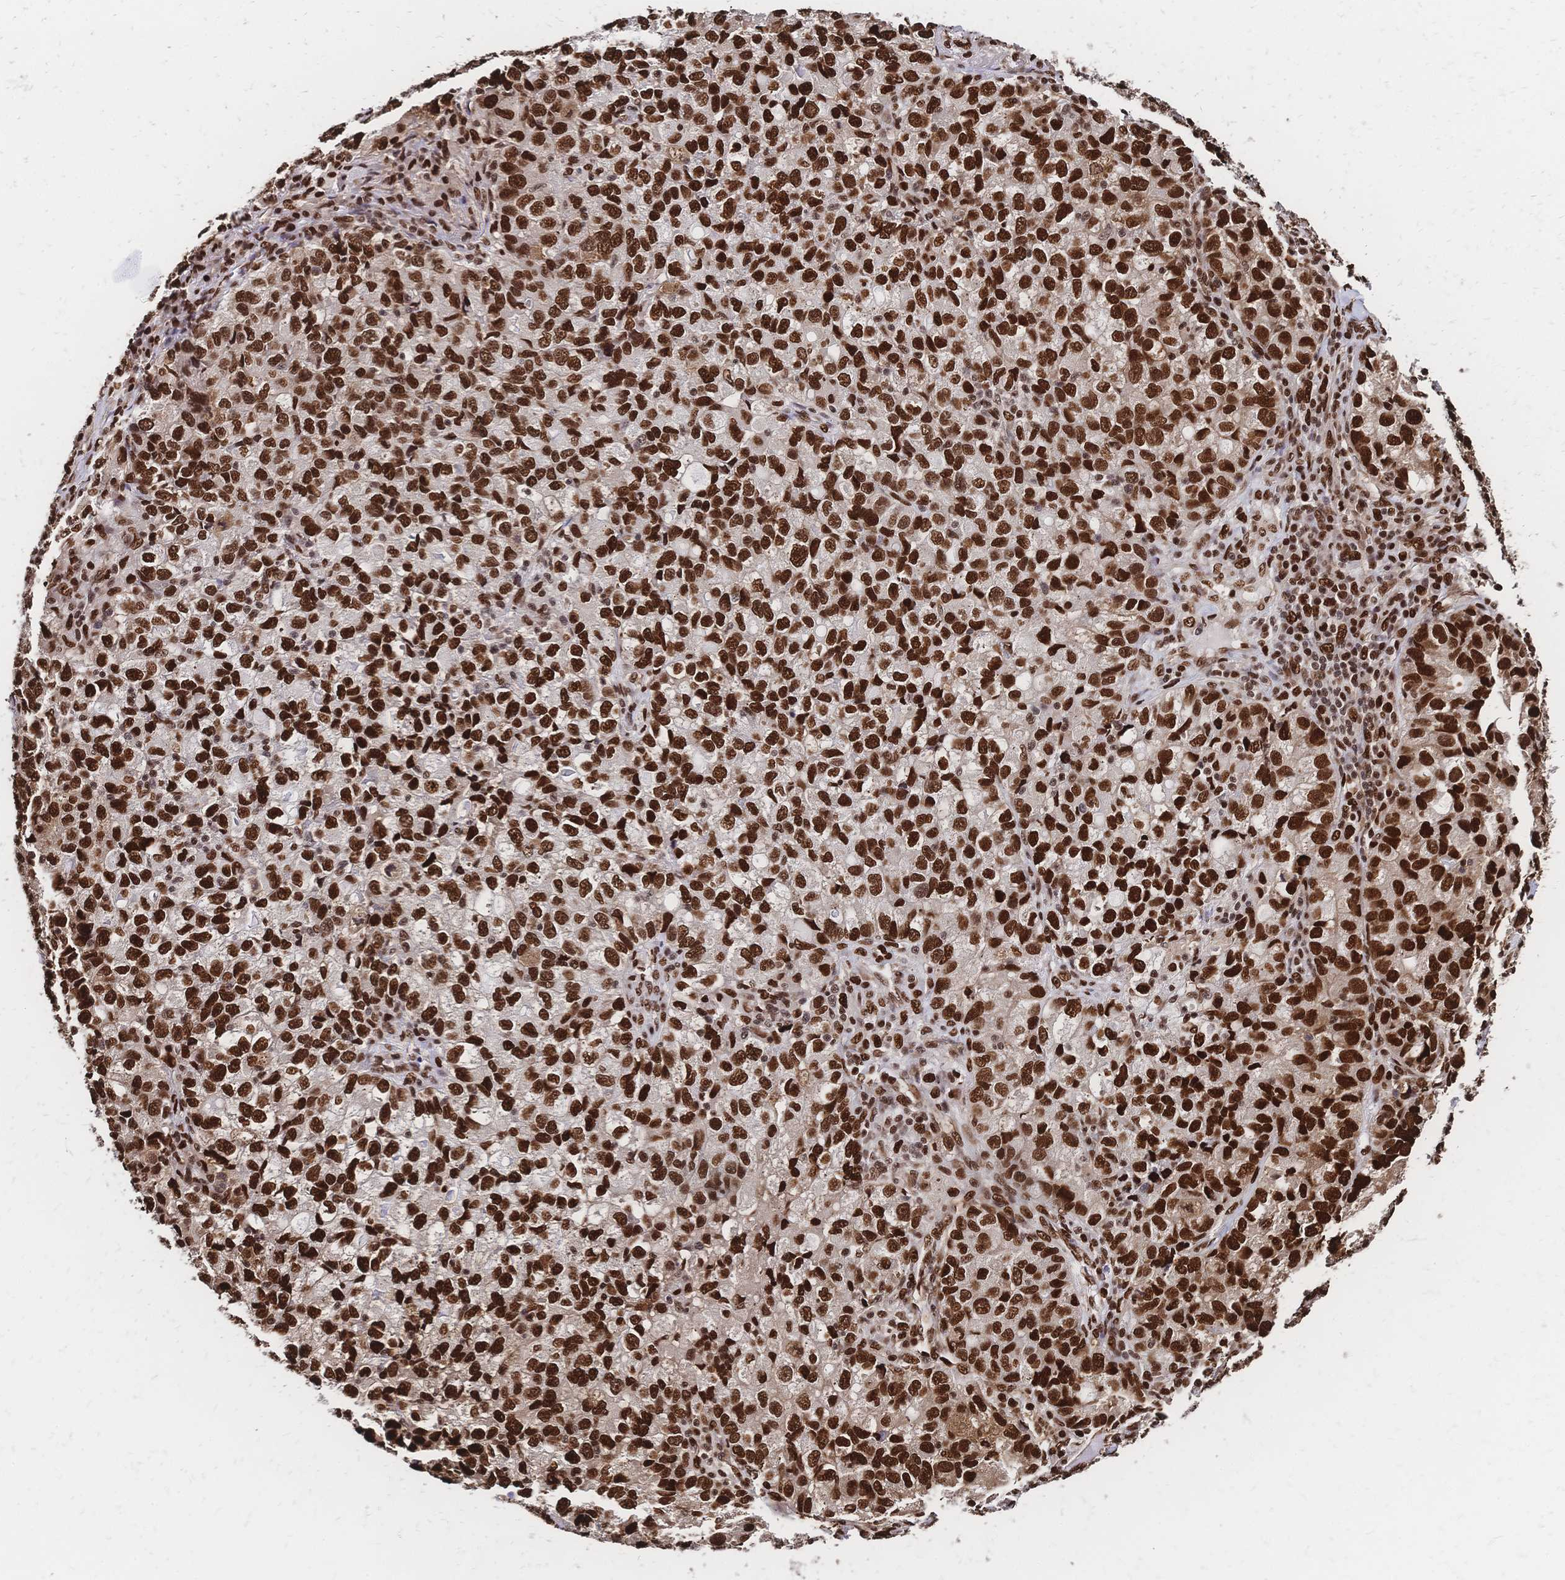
{"staining": {"intensity": "strong", "quantity": ">75%", "location": "nuclear"}, "tissue": "lung cancer", "cell_type": "Tumor cells", "image_type": "cancer", "snomed": [{"axis": "morphology", "description": "Normal morphology"}, {"axis": "morphology", "description": "Adenocarcinoma, NOS"}, {"axis": "topography", "description": "Lymph node"}, {"axis": "topography", "description": "Lung"}], "caption": "Immunohistochemistry (IHC) image of neoplastic tissue: lung cancer (adenocarcinoma) stained using immunohistochemistry (IHC) displays high levels of strong protein expression localized specifically in the nuclear of tumor cells, appearing as a nuclear brown color.", "gene": "HDGF", "patient": {"sex": "female", "age": 51}}